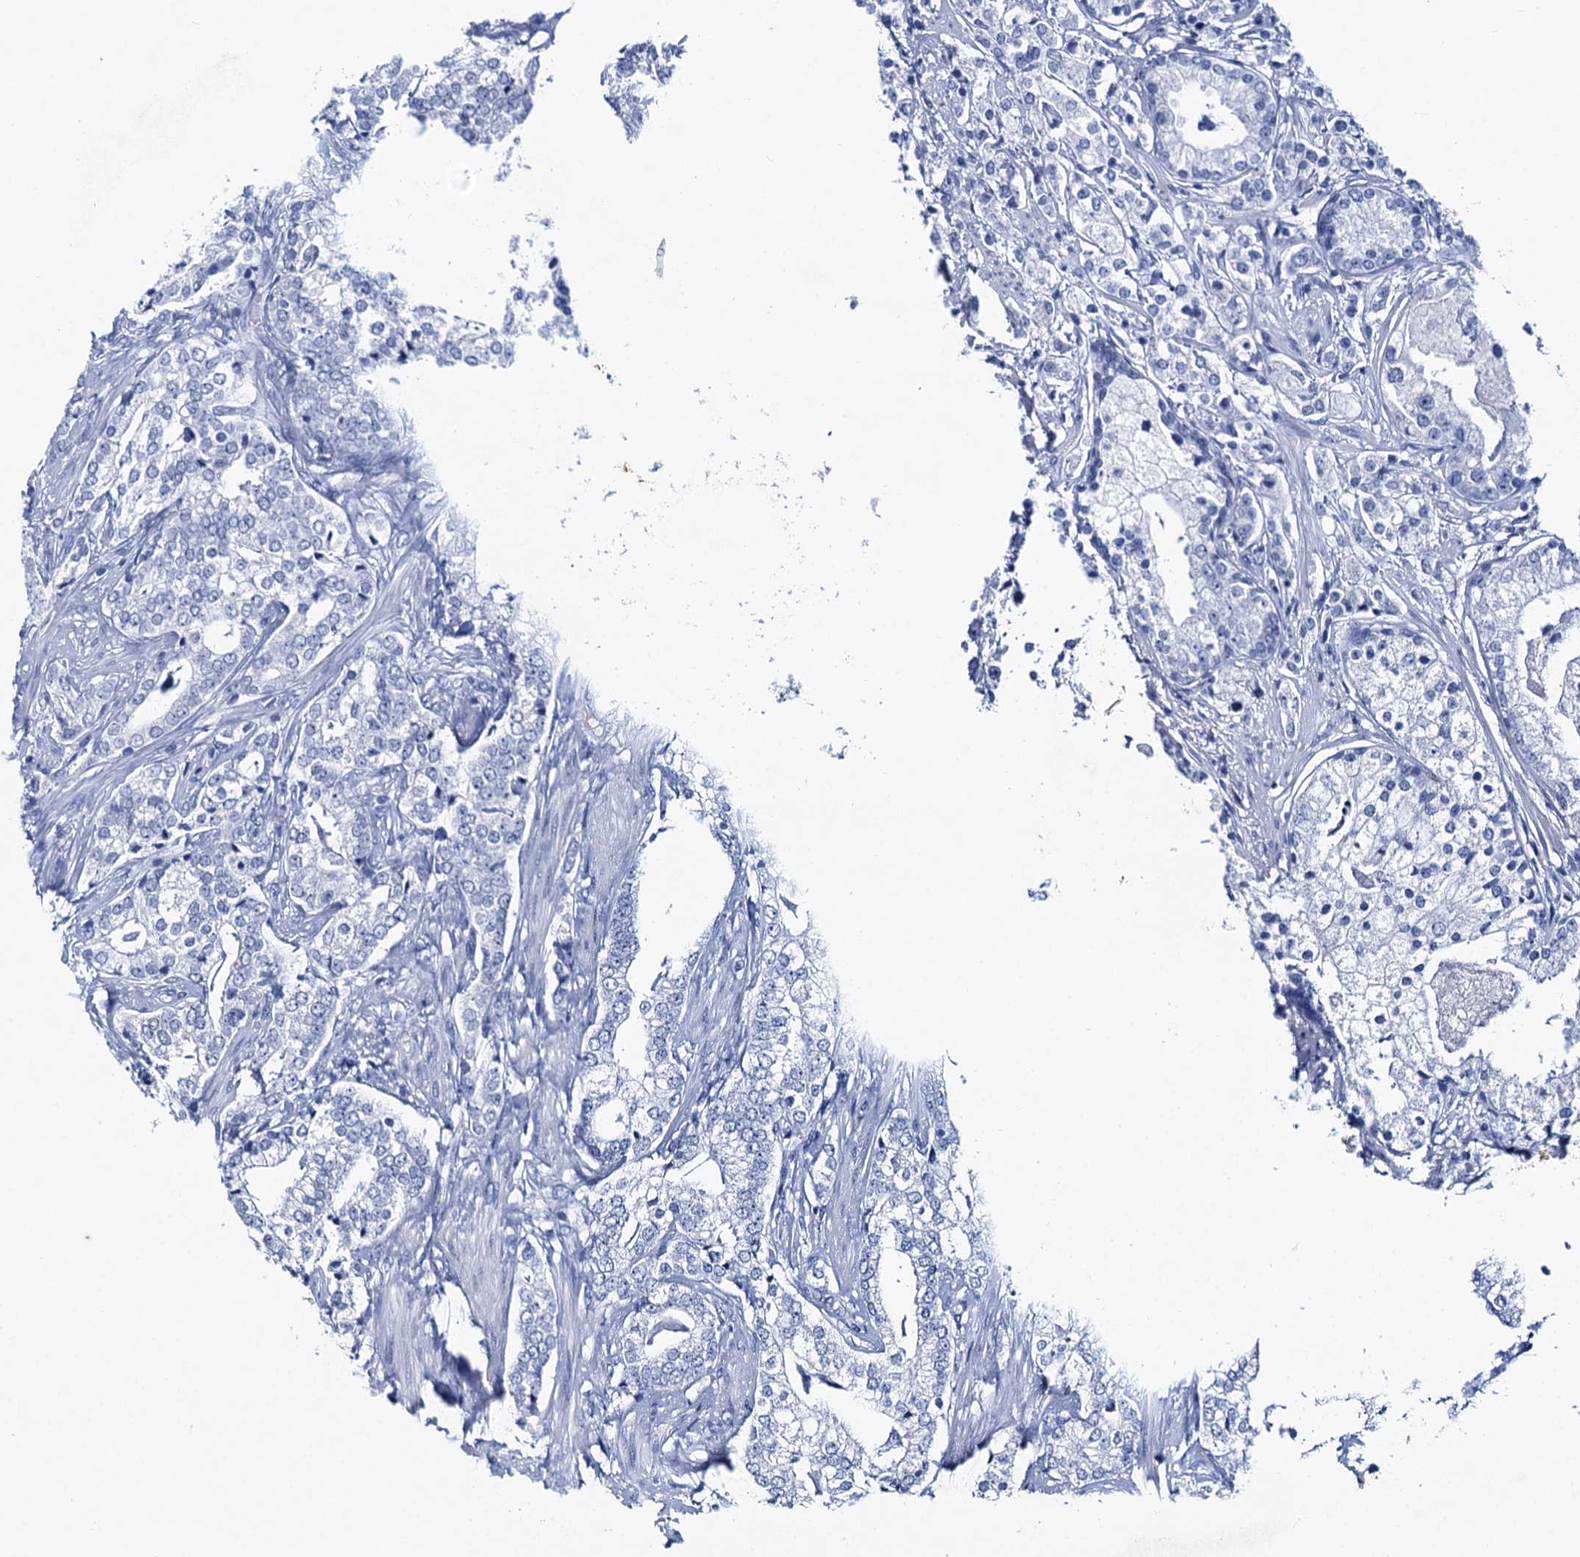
{"staining": {"intensity": "negative", "quantity": "none", "location": "none"}, "tissue": "prostate cancer", "cell_type": "Tumor cells", "image_type": "cancer", "snomed": [{"axis": "morphology", "description": "Adenocarcinoma, High grade"}, {"axis": "topography", "description": "Prostate"}], "caption": "This is an immunohistochemistry photomicrograph of human prostate adenocarcinoma (high-grade). There is no expression in tumor cells.", "gene": "HAPSTR1", "patient": {"sex": "male", "age": 69}}